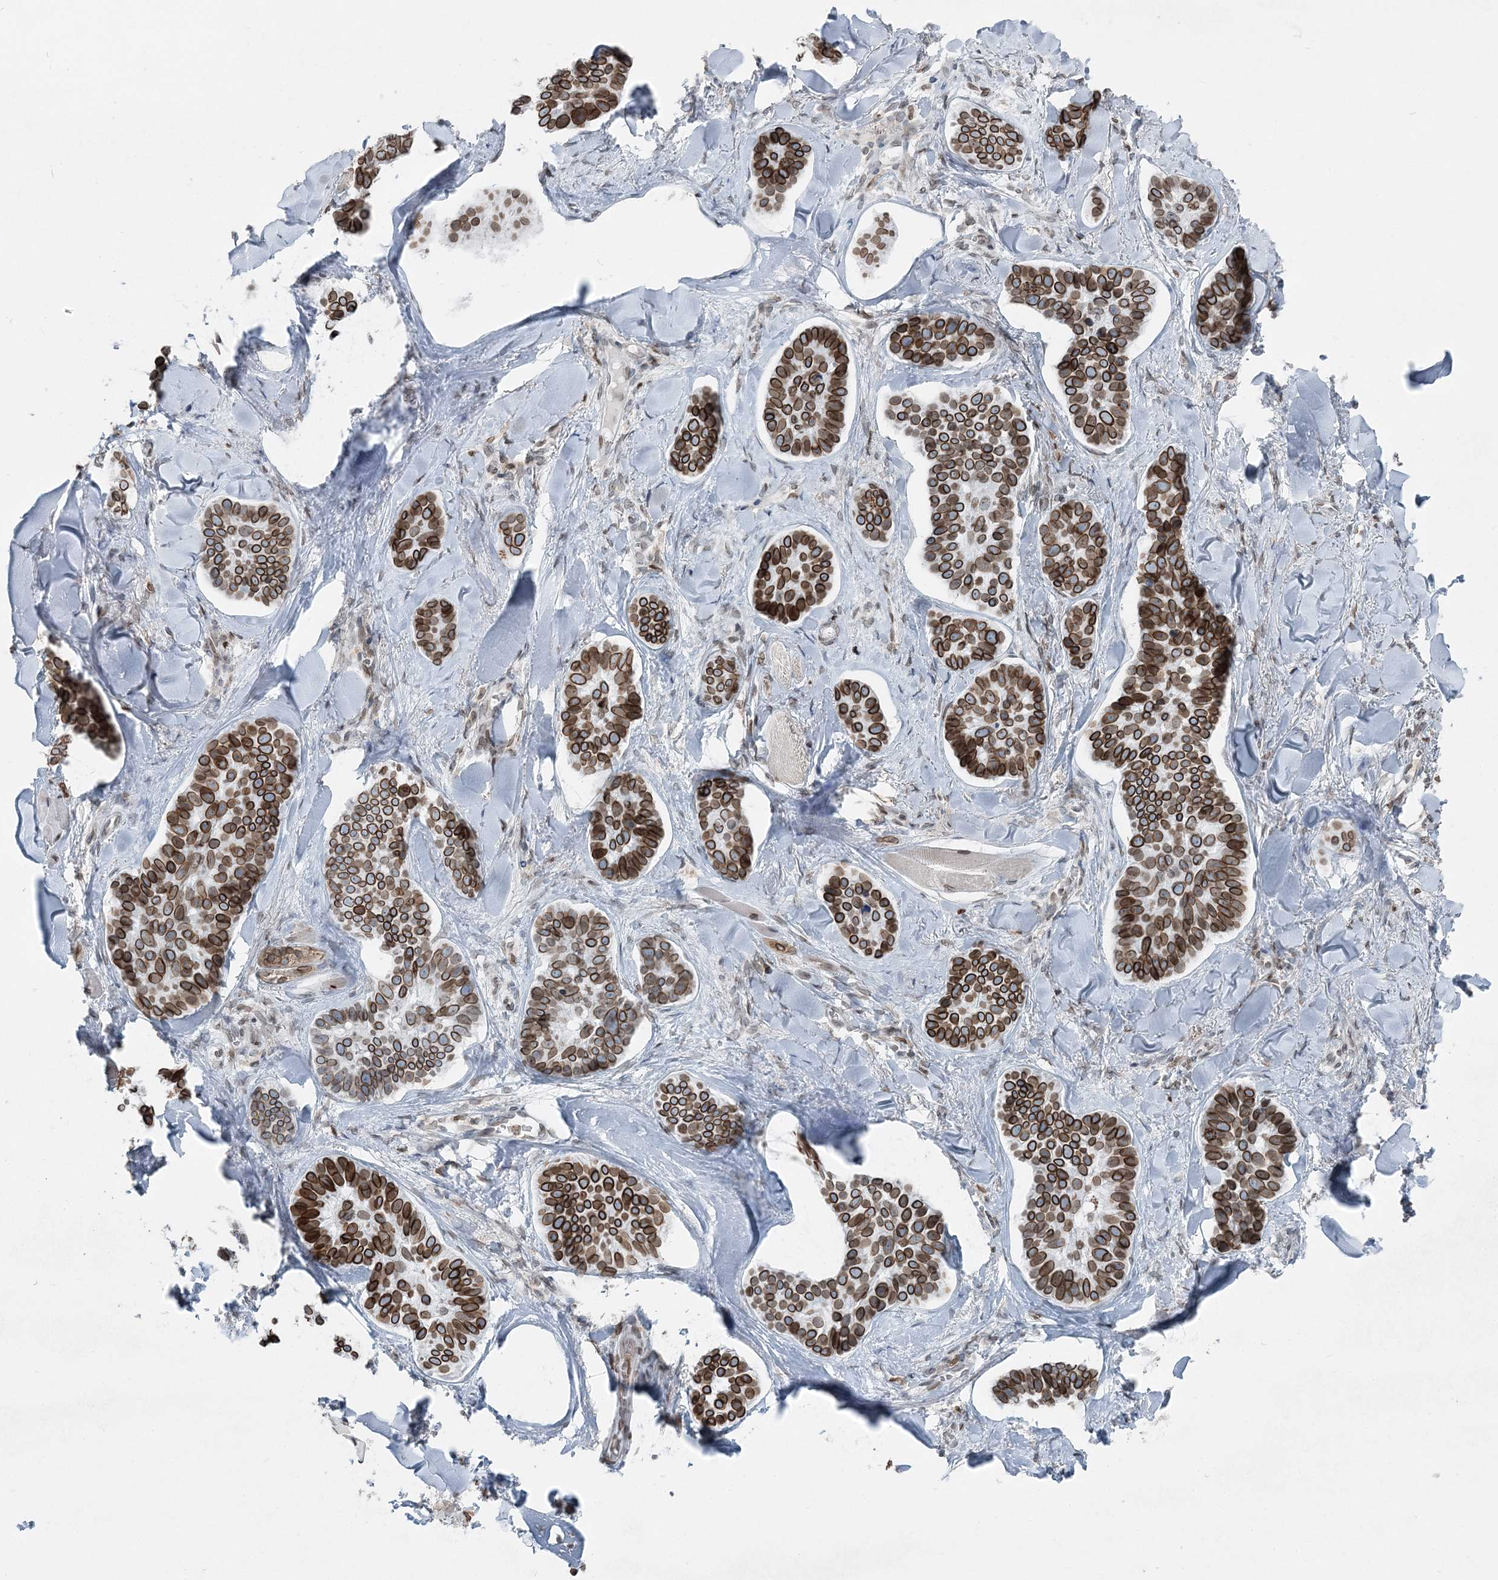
{"staining": {"intensity": "strong", "quantity": ">75%", "location": "cytoplasmic/membranous,nuclear"}, "tissue": "skin cancer", "cell_type": "Tumor cells", "image_type": "cancer", "snomed": [{"axis": "morphology", "description": "Basal cell carcinoma"}, {"axis": "topography", "description": "Skin"}], "caption": "Protein expression analysis of human skin basal cell carcinoma reveals strong cytoplasmic/membranous and nuclear expression in about >75% of tumor cells.", "gene": "GJD4", "patient": {"sex": "male", "age": 62}}